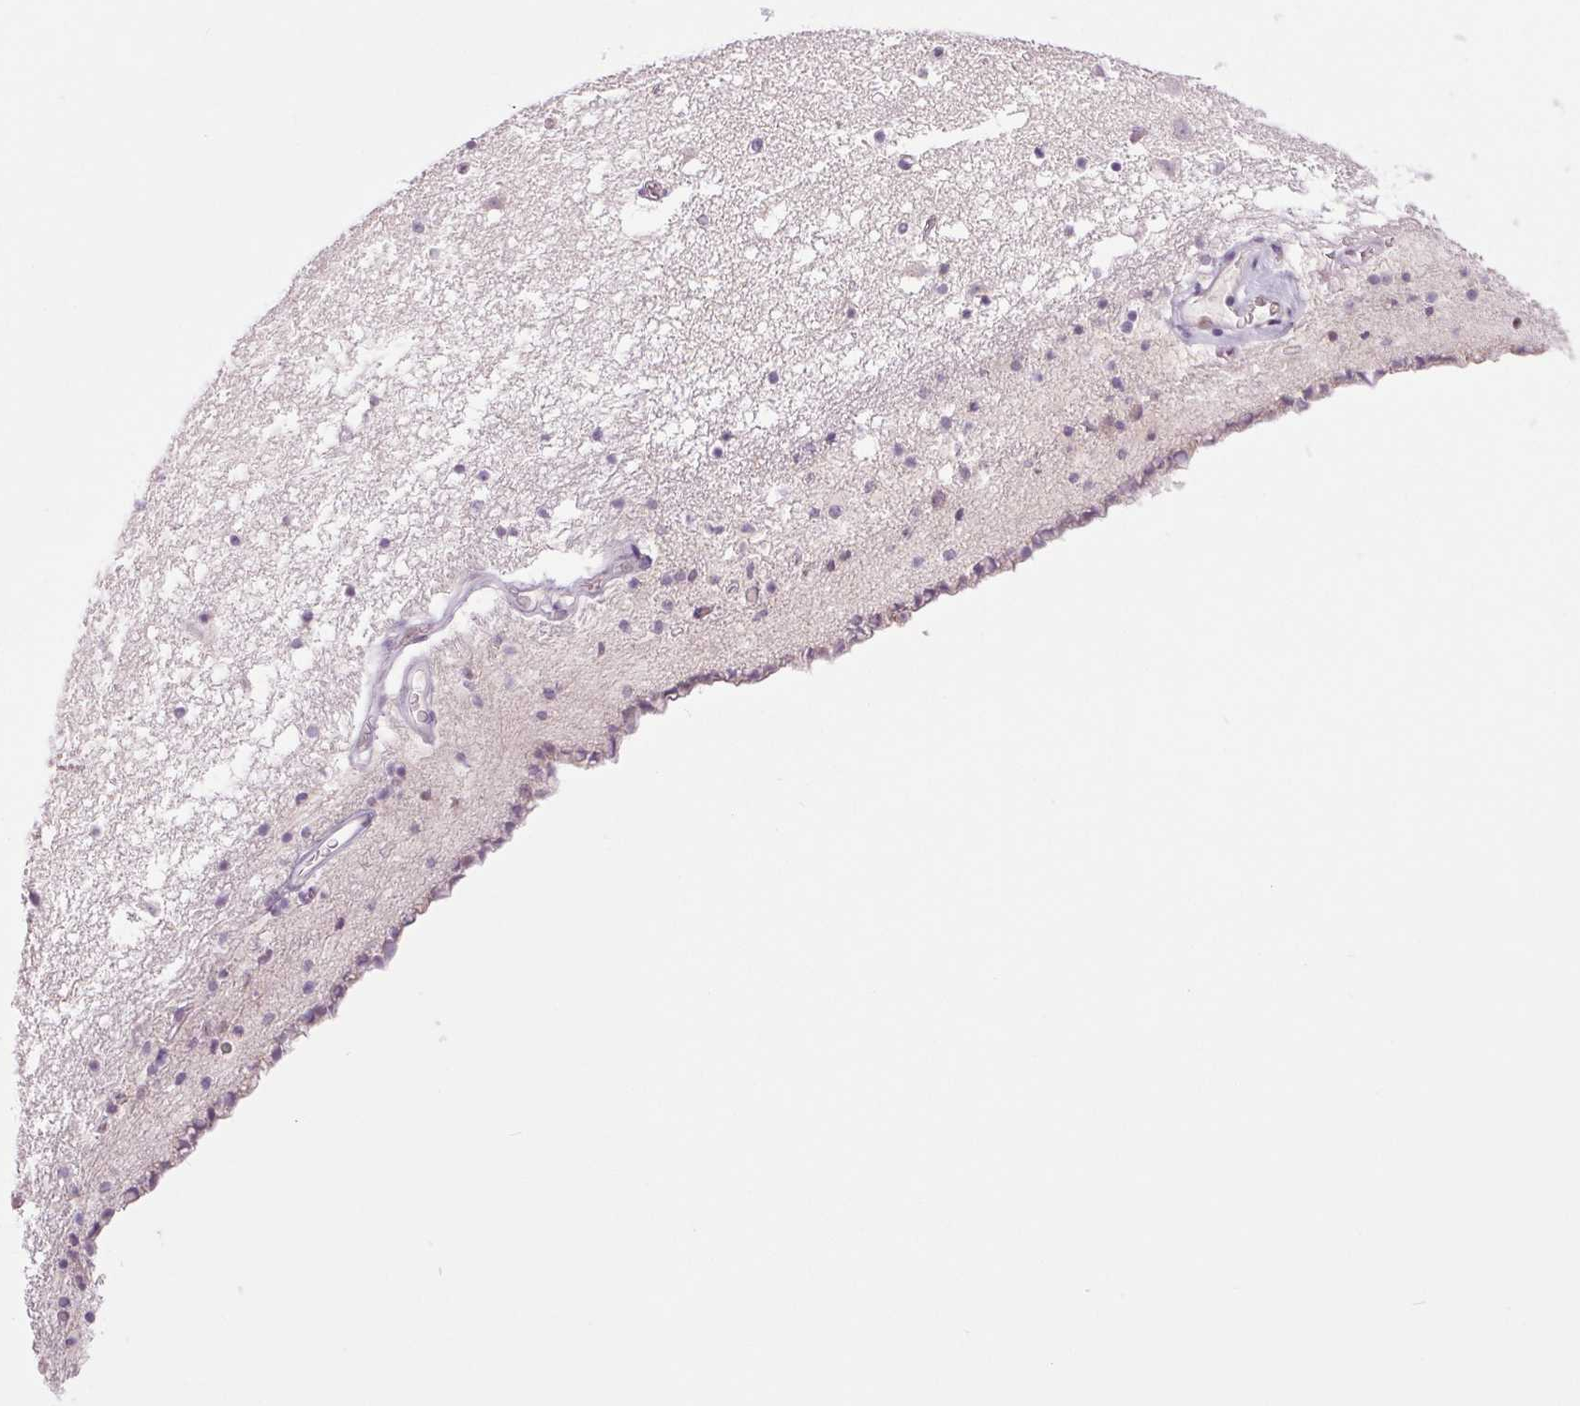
{"staining": {"intensity": "moderate", "quantity": "25%-75%", "location": "nuclear"}, "tissue": "caudate", "cell_type": "Glial cells", "image_type": "normal", "snomed": [{"axis": "morphology", "description": "Normal tissue, NOS"}, {"axis": "topography", "description": "Lateral ventricle wall"}], "caption": "Moderate nuclear positivity is appreciated in approximately 25%-75% of glial cells in normal caudate.", "gene": "SMIM6", "patient": {"sex": "female", "age": 42}}